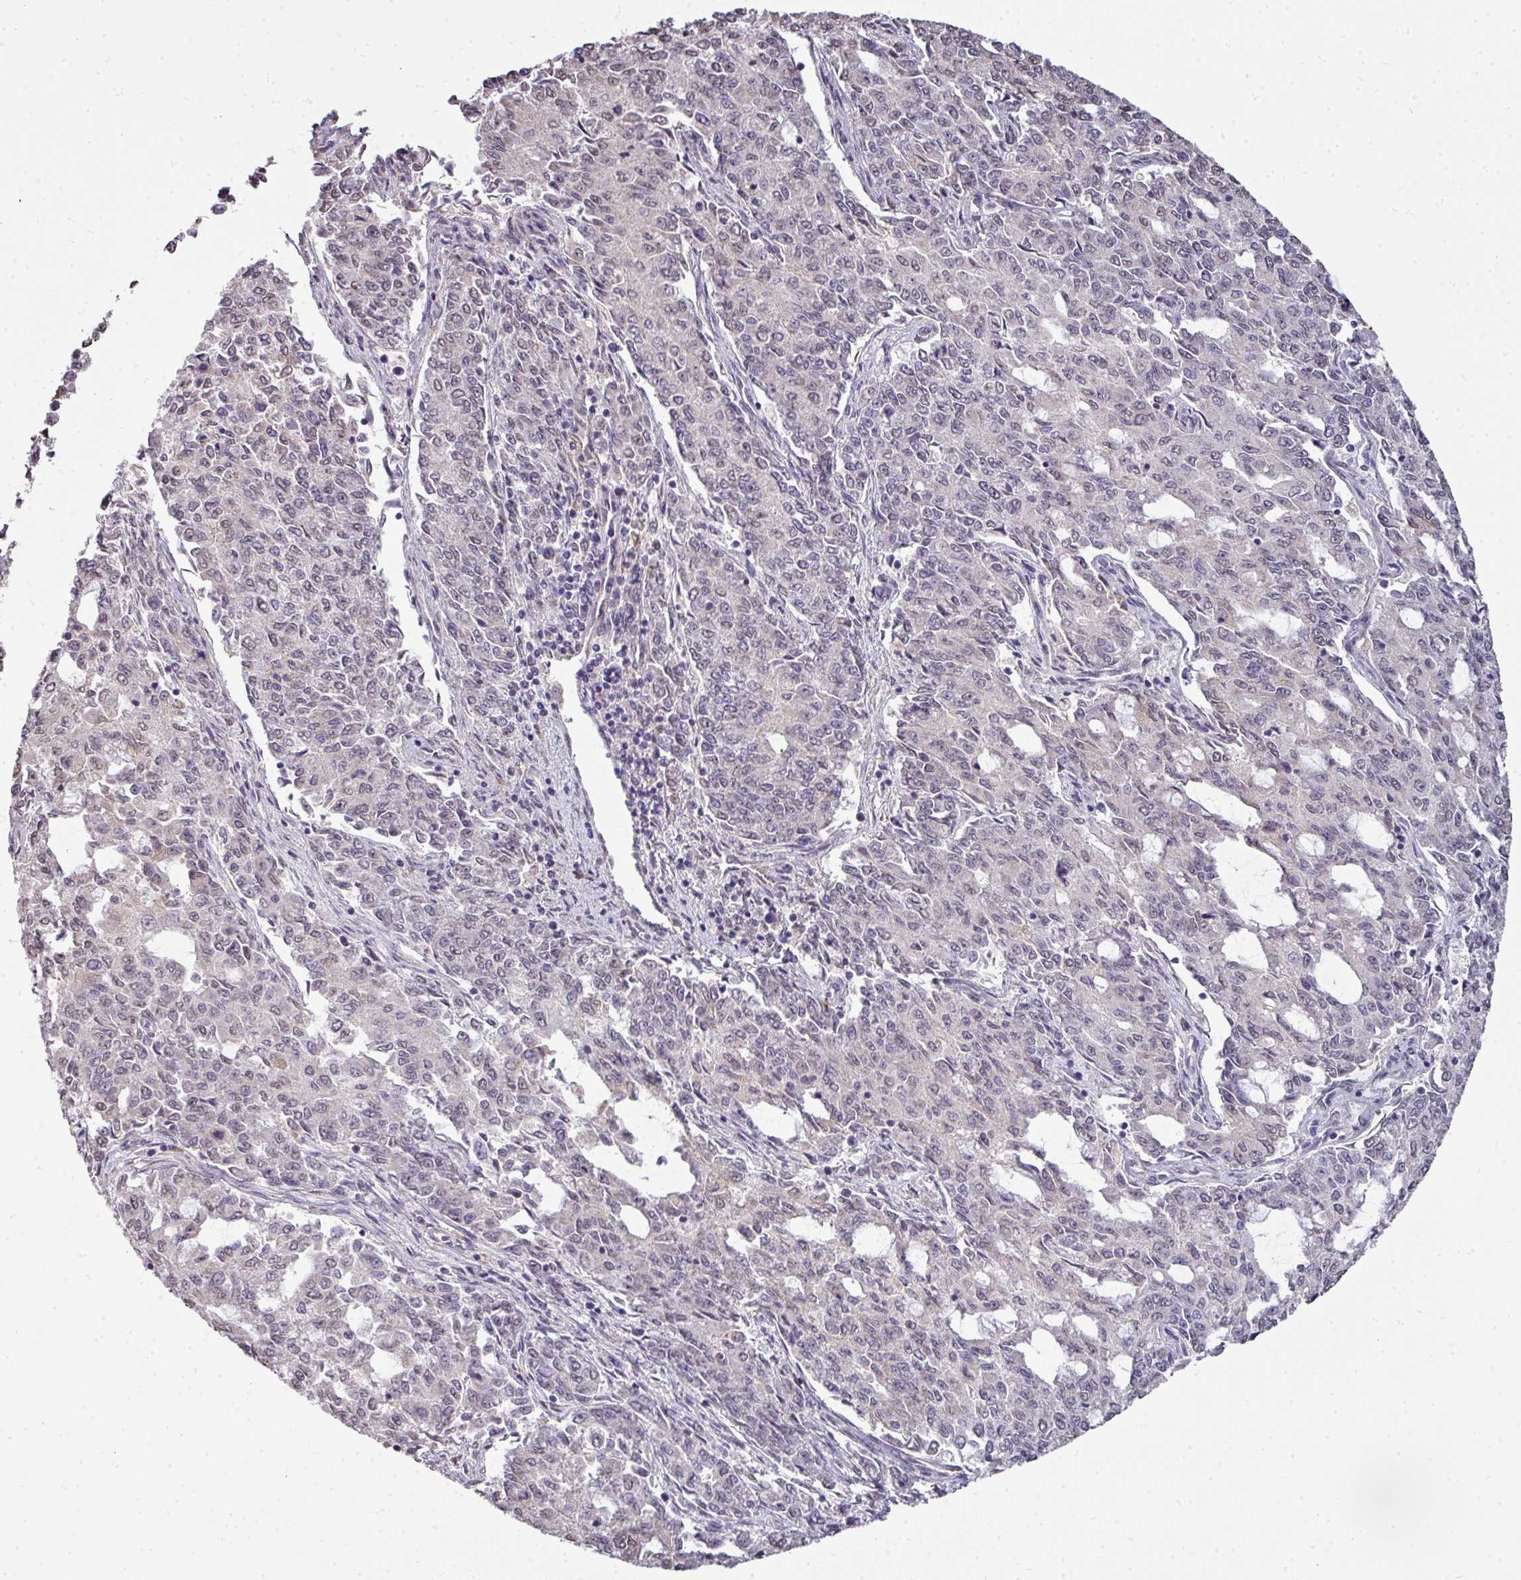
{"staining": {"intensity": "negative", "quantity": "none", "location": "none"}, "tissue": "endometrial cancer", "cell_type": "Tumor cells", "image_type": "cancer", "snomed": [{"axis": "morphology", "description": "Adenocarcinoma, NOS"}, {"axis": "topography", "description": "Endometrium"}], "caption": "Tumor cells show no significant protein staining in endometrial adenocarcinoma.", "gene": "JPH2", "patient": {"sex": "female", "age": 50}}